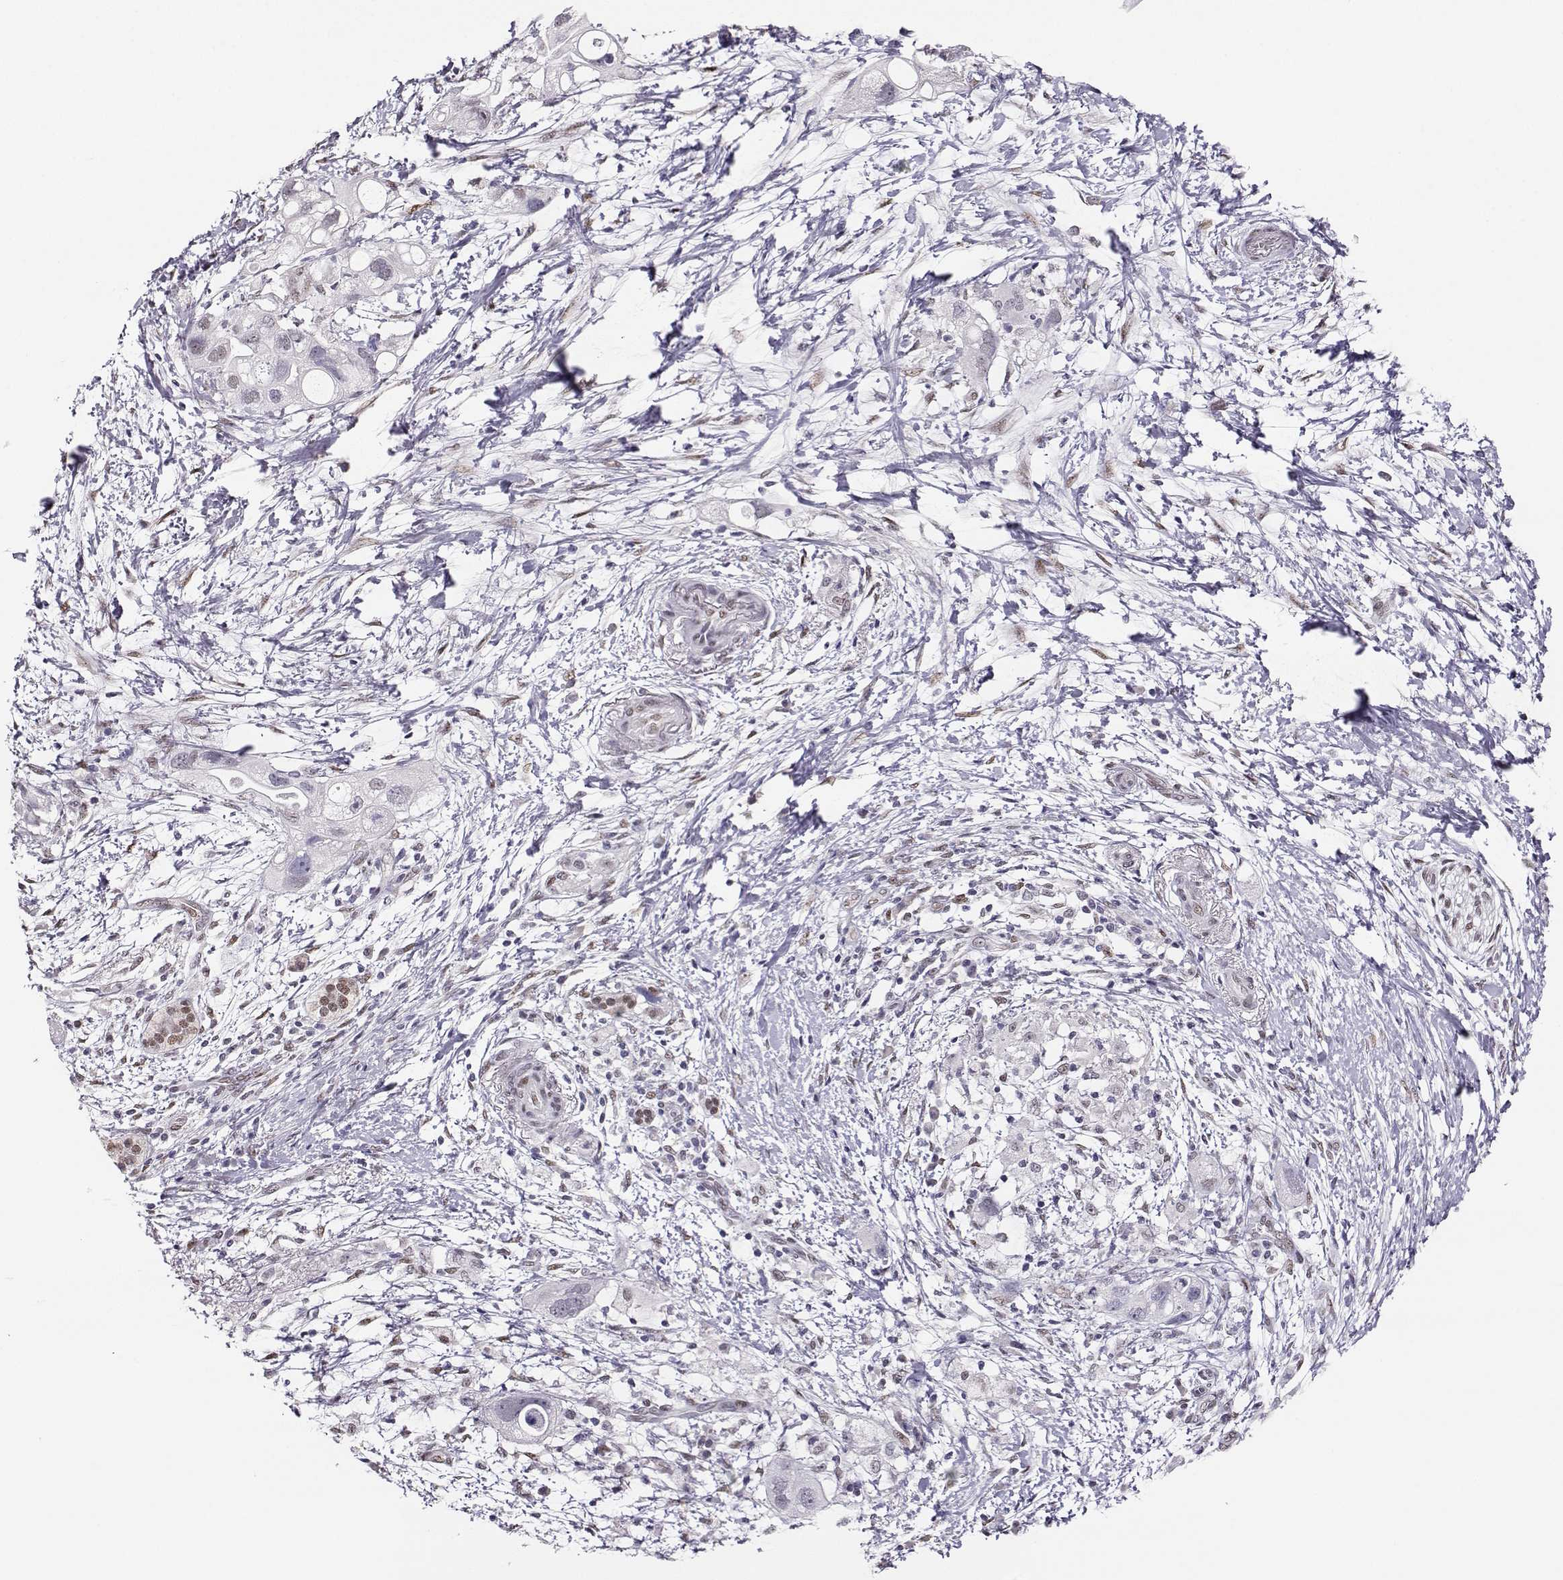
{"staining": {"intensity": "negative", "quantity": "none", "location": "none"}, "tissue": "pancreatic cancer", "cell_type": "Tumor cells", "image_type": "cancer", "snomed": [{"axis": "morphology", "description": "Adenocarcinoma, NOS"}, {"axis": "topography", "description": "Pancreas"}], "caption": "An immunohistochemistry micrograph of adenocarcinoma (pancreatic) is shown. There is no staining in tumor cells of adenocarcinoma (pancreatic).", "gene": "POLI", "patient": {"sex": "female", "age": 72}}